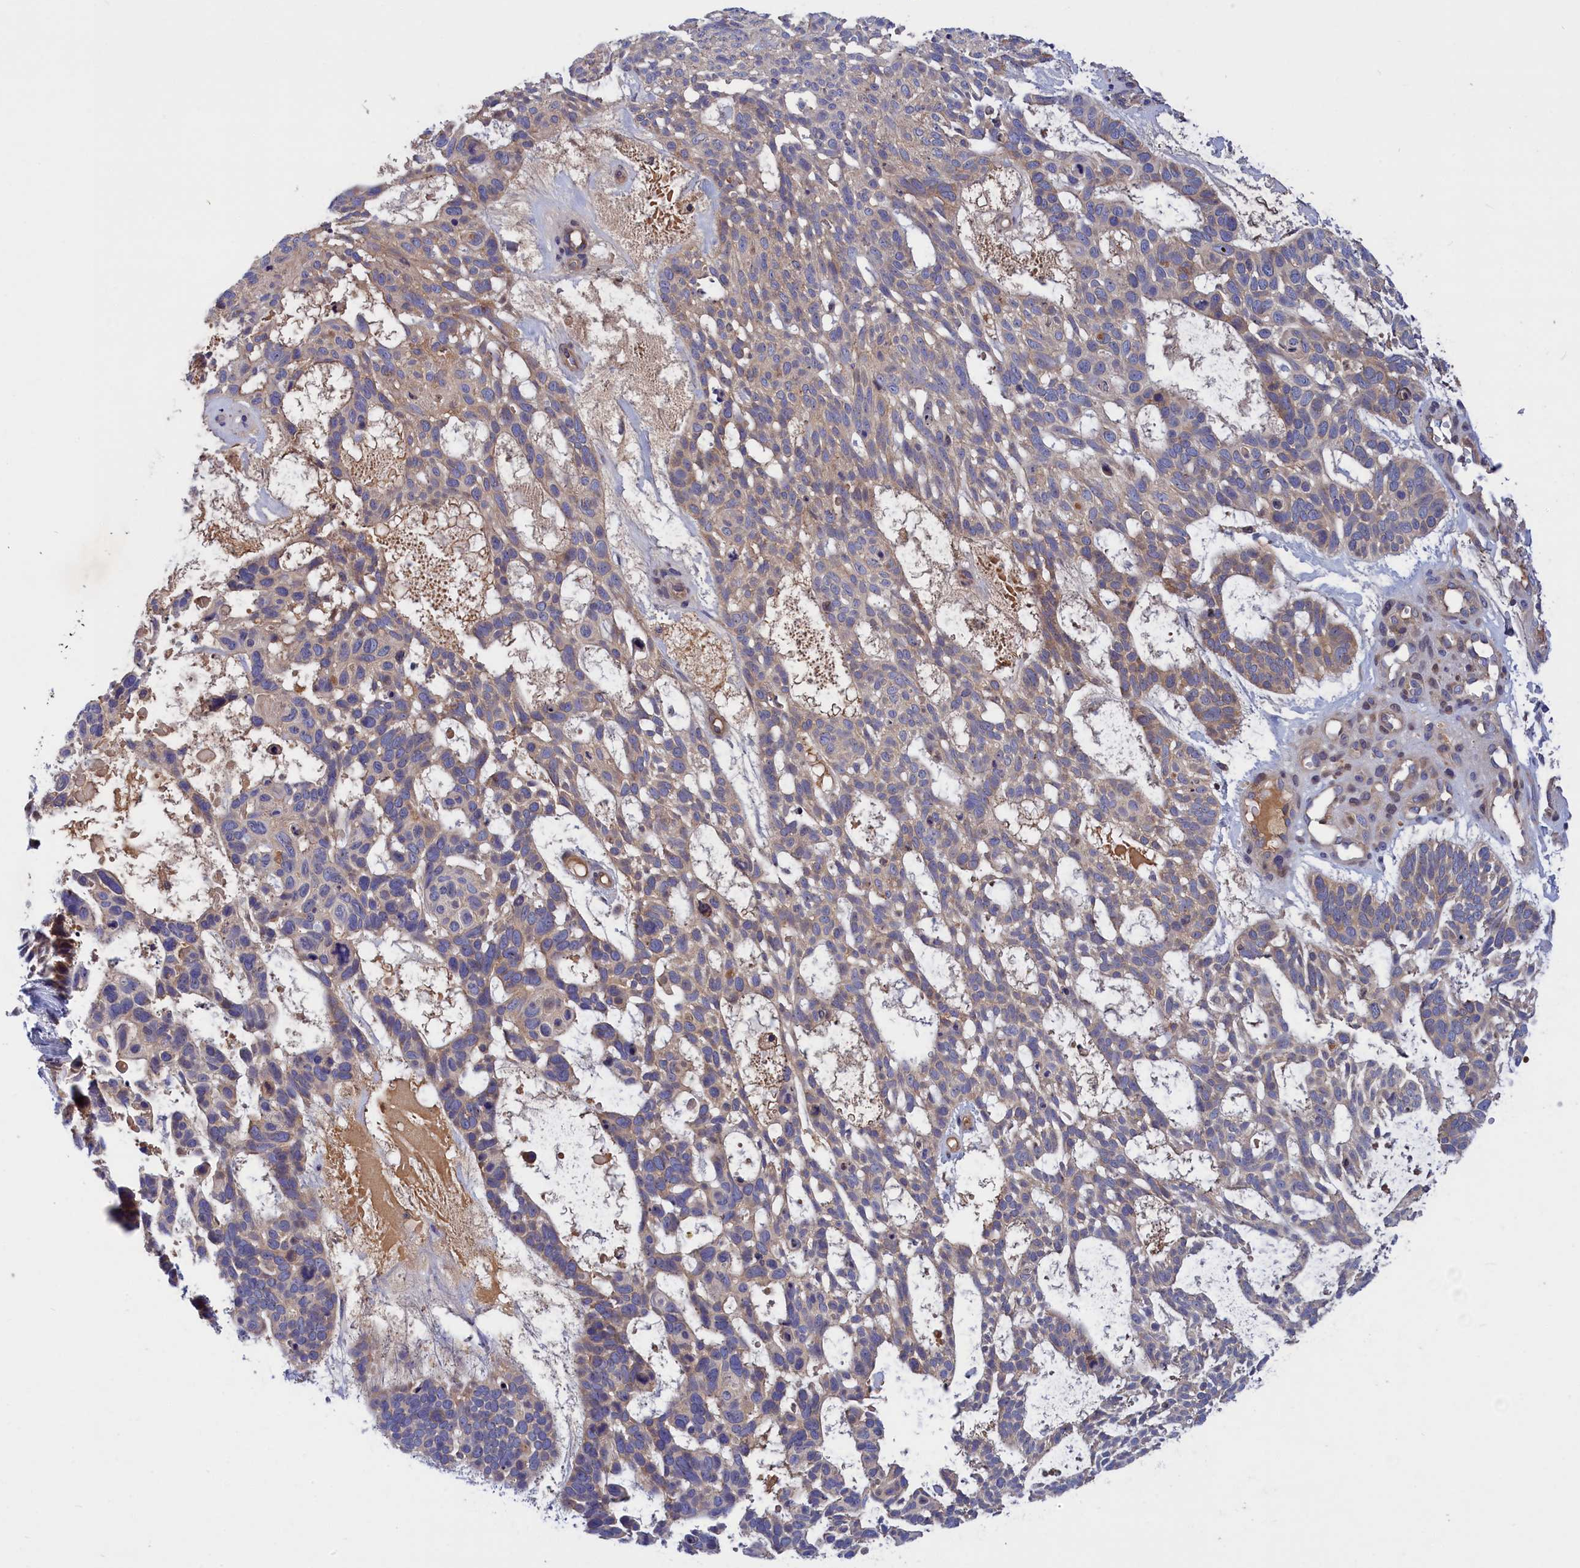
{"staining": {"intensity": "moderate", "quantity": "<25%", "location": "cytoplasmic/membranous"}, "tissue": "skin cancer", "cell_type": "Tumor cells", "image_type": "cancer", "snomed": [{"axis": "morphology", "description": "Basal cell carcinoma"}, {"axis": "topography", "description": "Skin"}], "caption": "The photomicrograph displays a brown stain indicating the presence of a protein in the cytoplasmic/membranous of tumor cells in skin basal cell carcinoma.", "gene": "CRACD", "patient": {"sex": "male", "age": 88}}